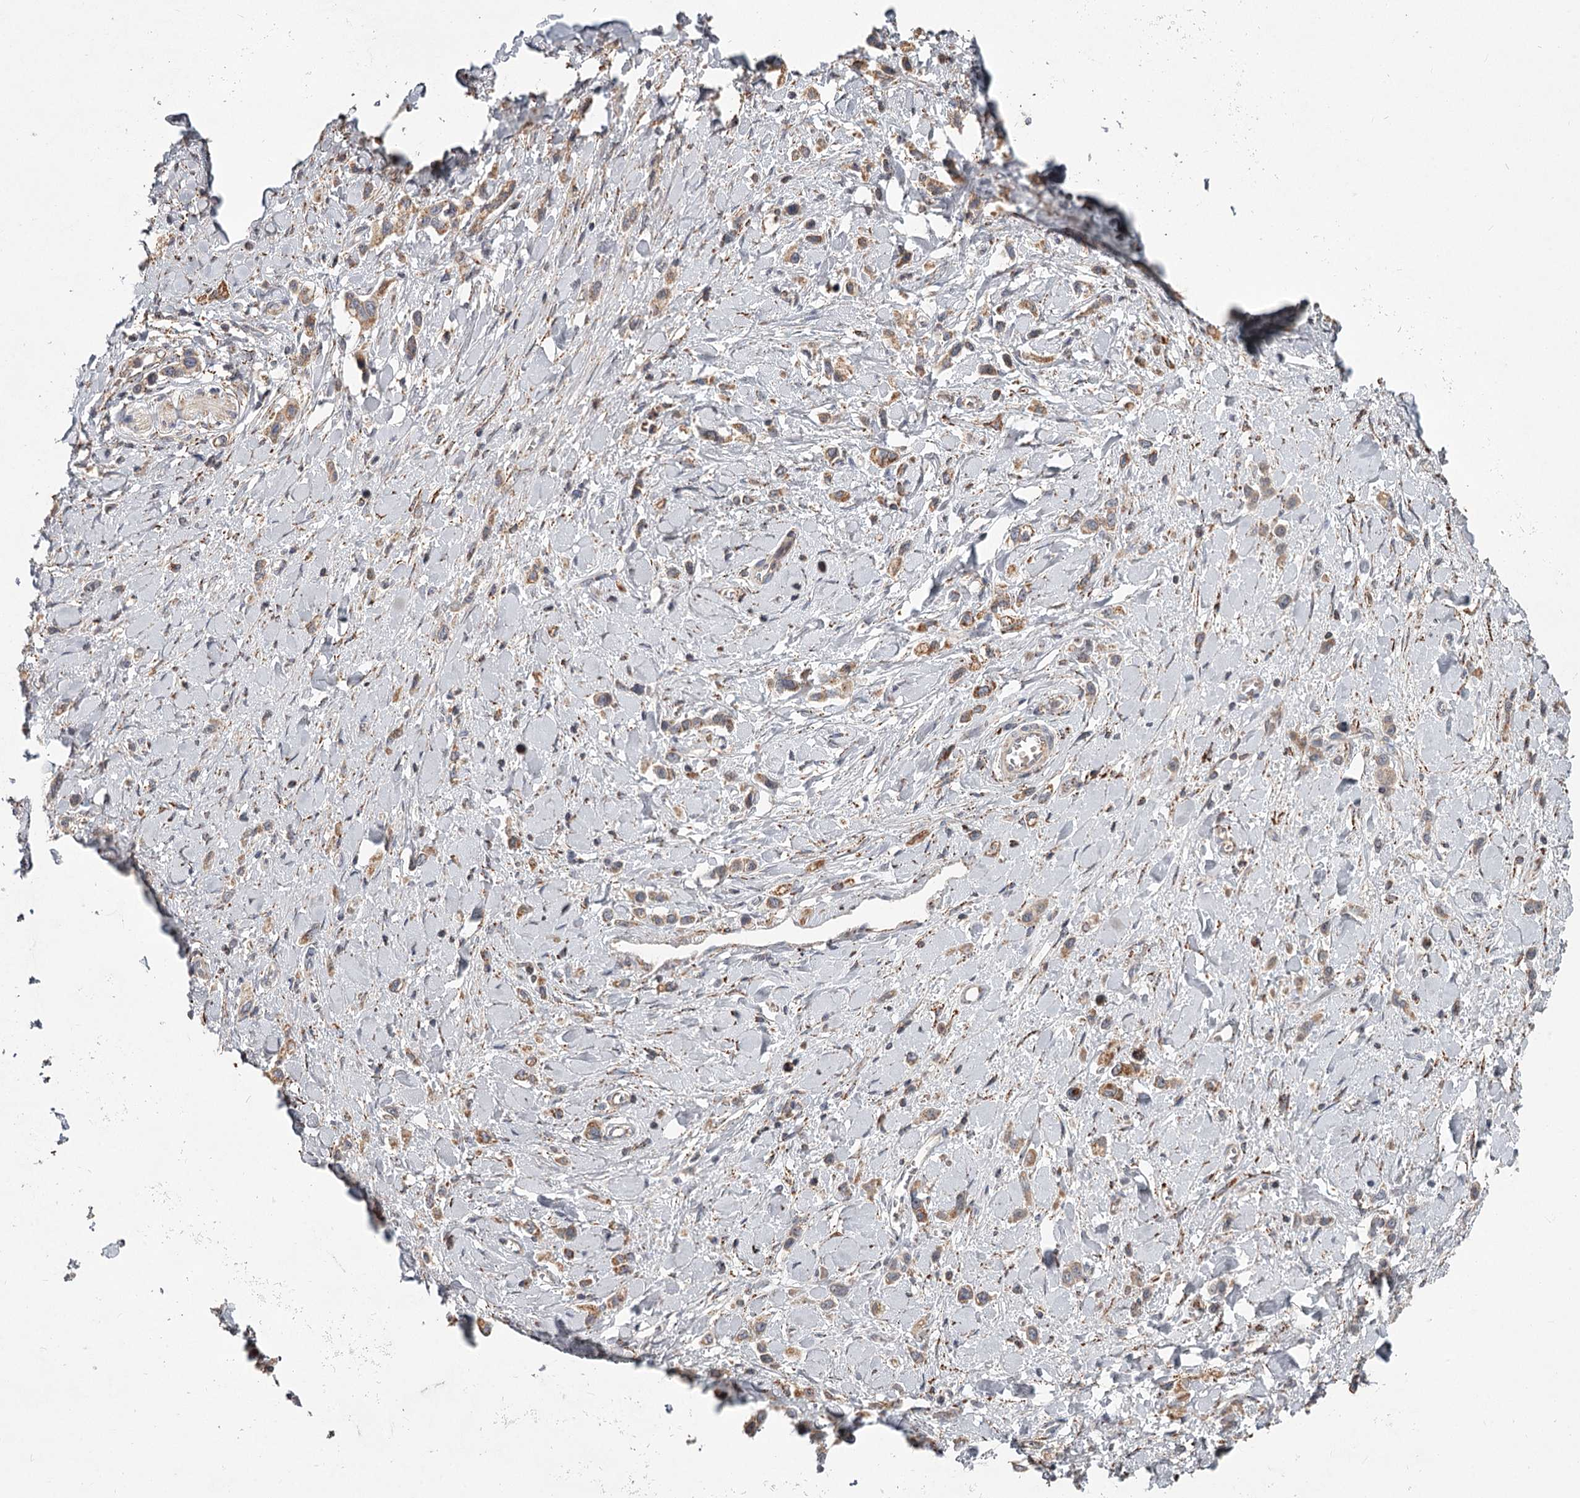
{"staining": {"intensity": "weak", "quantity": ">75%", "location": "cytoplasmic/membranous"}, "tissue": "stomach cancer", "cell_type": "Tumor cells", "image_type": "cancer", "snomed": [{"axis": "morphology", "description": "Normal tissue, NOS"}, {"axis": "morphology", "description": "Adenocarcinoma, NOS"}, {"axis": "topography", "description": "Stomach, upper"}, {"axis": "topography", "description": "Stomach"}], "caption": "Immunohistochemical staining of adenocarcinoma (stomach) reveals weak cytoplasmic/membranous protein expression in approximately >75% of tumor cells.", "gene": "CDC123", "patient": {"sex": "female", "age": 65}}